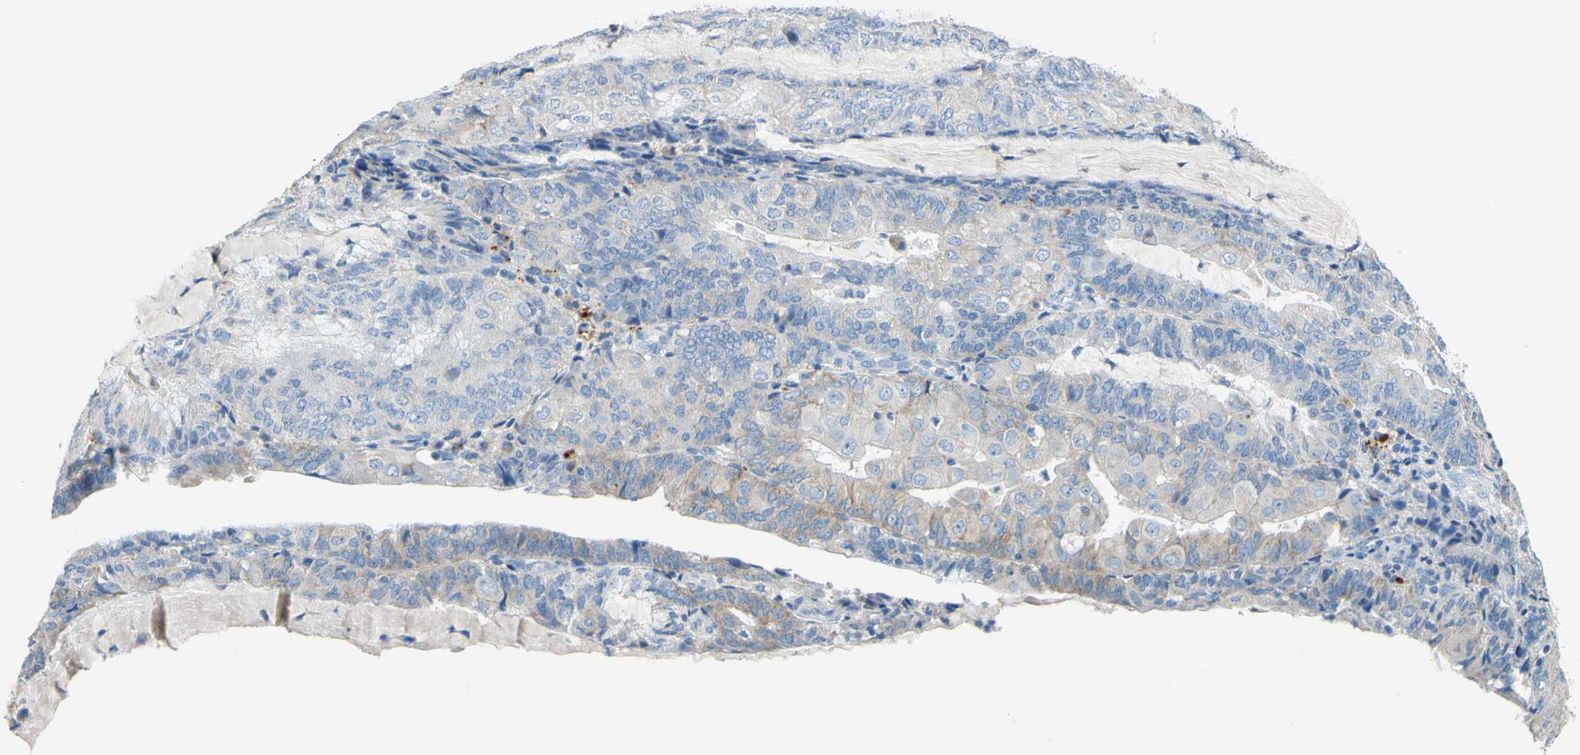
{"staining": {"intensity": "weak", "quantity": "25%-75%", "location": "cytoplasmic/membranous"}, "tissue": "endometrial cancer", "cell_type": "Tumor cells", "image_type": "cancer", "snomed": [{"axis": "morphology", "description": "Adenocarcinoma, NOS"}, {"axis": "topography", "description": "Endometrium"}], "caption": "Immunohistochemistry (IHC) of adenocarcinoma (endometrial) exhibits low levels of weak cytoplasmic/membranous expression in about 25%-75% of tumor cells. (Stains: DAB (3,3'-diaminobenzidine) in brown, nuclei in blue, Microscopy: brightfield microscopy at high magnification).", "gene": "CDH10", "patient": {"sex": "female", "age": 81}}